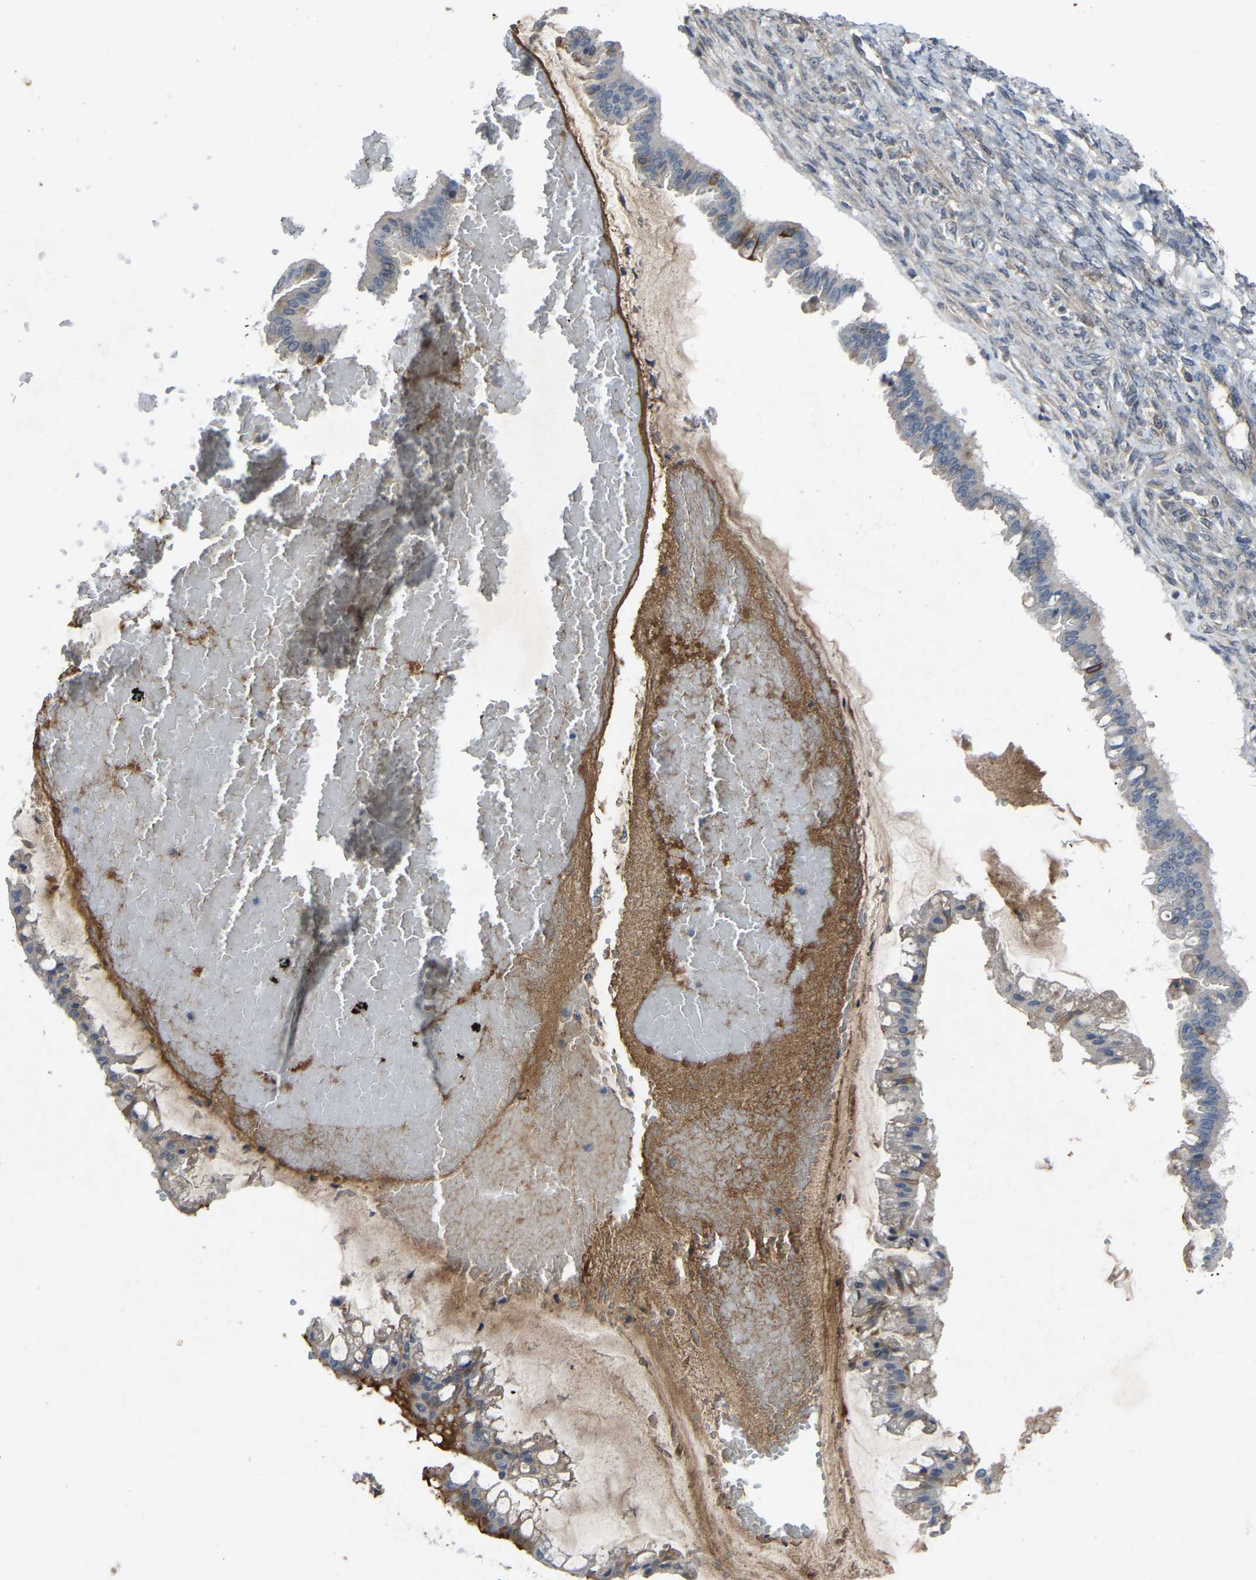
{"staining": {"intensity": "moderate", "quantity": "<25%", "location": "cytoplasmic/membranous"}, "tissue": "ovarian cancer", "cell_type": "Tumor cells", "image_type": "cancer", "snomed": [{"axis": "morphology", "description": "Cystadenocarcinoma, mucinous, NOS"}, {"axis": "topography", "description": "Ovary"}], "caption": "A micrograph of human ovarian mucinous cystadenocarcinoma stained for a protein shows moderate cytoplasmic/membranous brown staining in tumor cells.", "gene": "FHIT", "patient": {"sex": "female", "age": 73}}